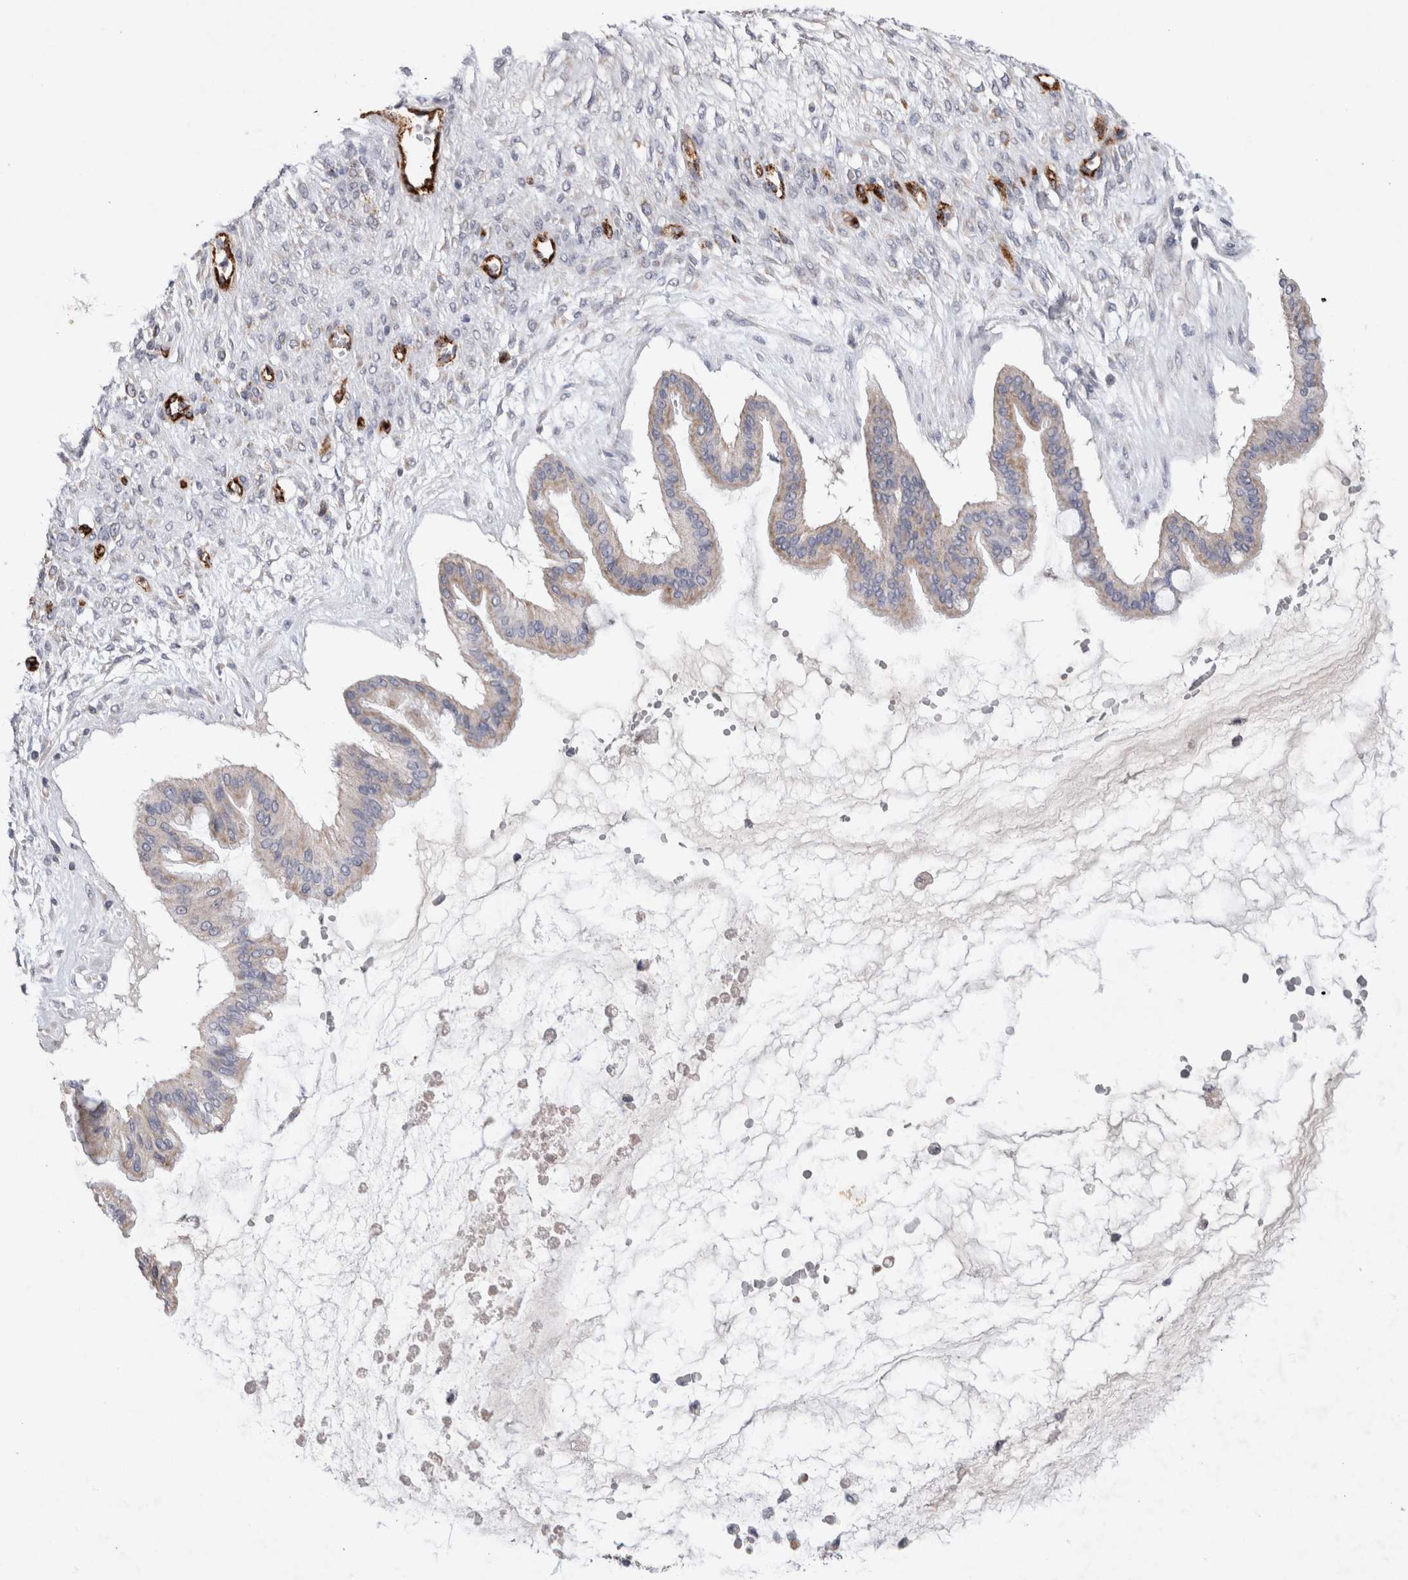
{"staining": {"intensity": "moderate", "quantity": "<25%", "location": "cytoplasmic/membranous"}, "tissue": "ovarian cancer", "cell_type": "Tumor cells", "image_type": "cancer", "snomed": [{"axis": "morphology", "description": "Cystadenocarcinoma, mucinous, NOS"}, {"axis": "topography", "description": "Ovary"}], "caption": "This micrograph demonstrates immunohistochemistry (IHC) staining of human ovarian mucinous cystadenocarcinoma, with low moderate cytoplasmic/membranous staining in approximately <25% of tumor cells.", "gene": "IARS2", "patient": {"sex": "female", "age": 73}}